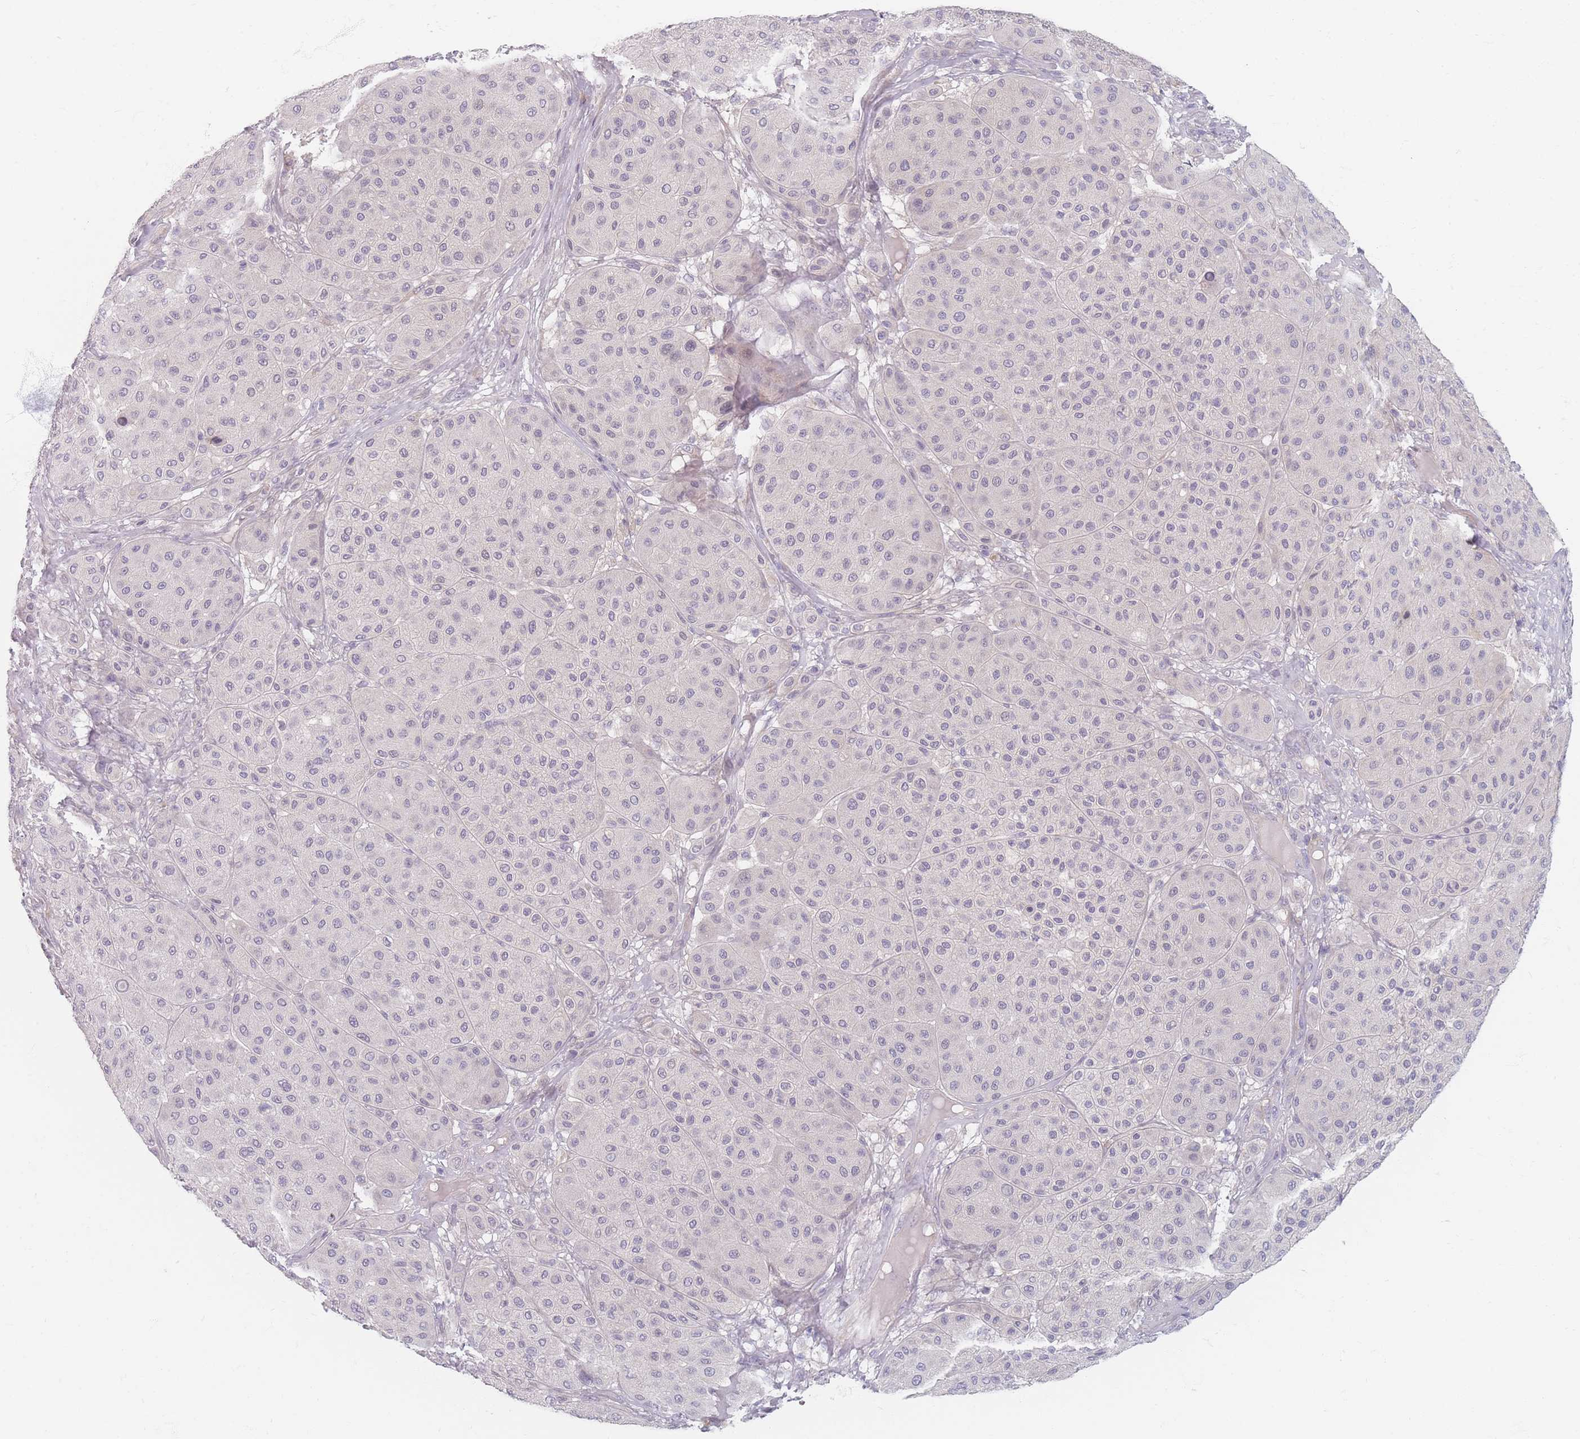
{"staining": {"intensity": "negative", "quantity": "none", "location": "none"}, "tissue": "melanoma", "cell_type": "Tumor cells", "image_type": "cancer", "snomed": [{"axis": "morphology", "description": "Malignant melanoma, Metastatic site"}, {"axis": "topography", "description": "Smooth muscle"}], "caption": "A high-resolution histopathology image shows IHC staining of melanoma, which shows no significant positivity in tumor cells.", "gene": "TMOD1", "patient": {"sex": "male", "age": 41}}